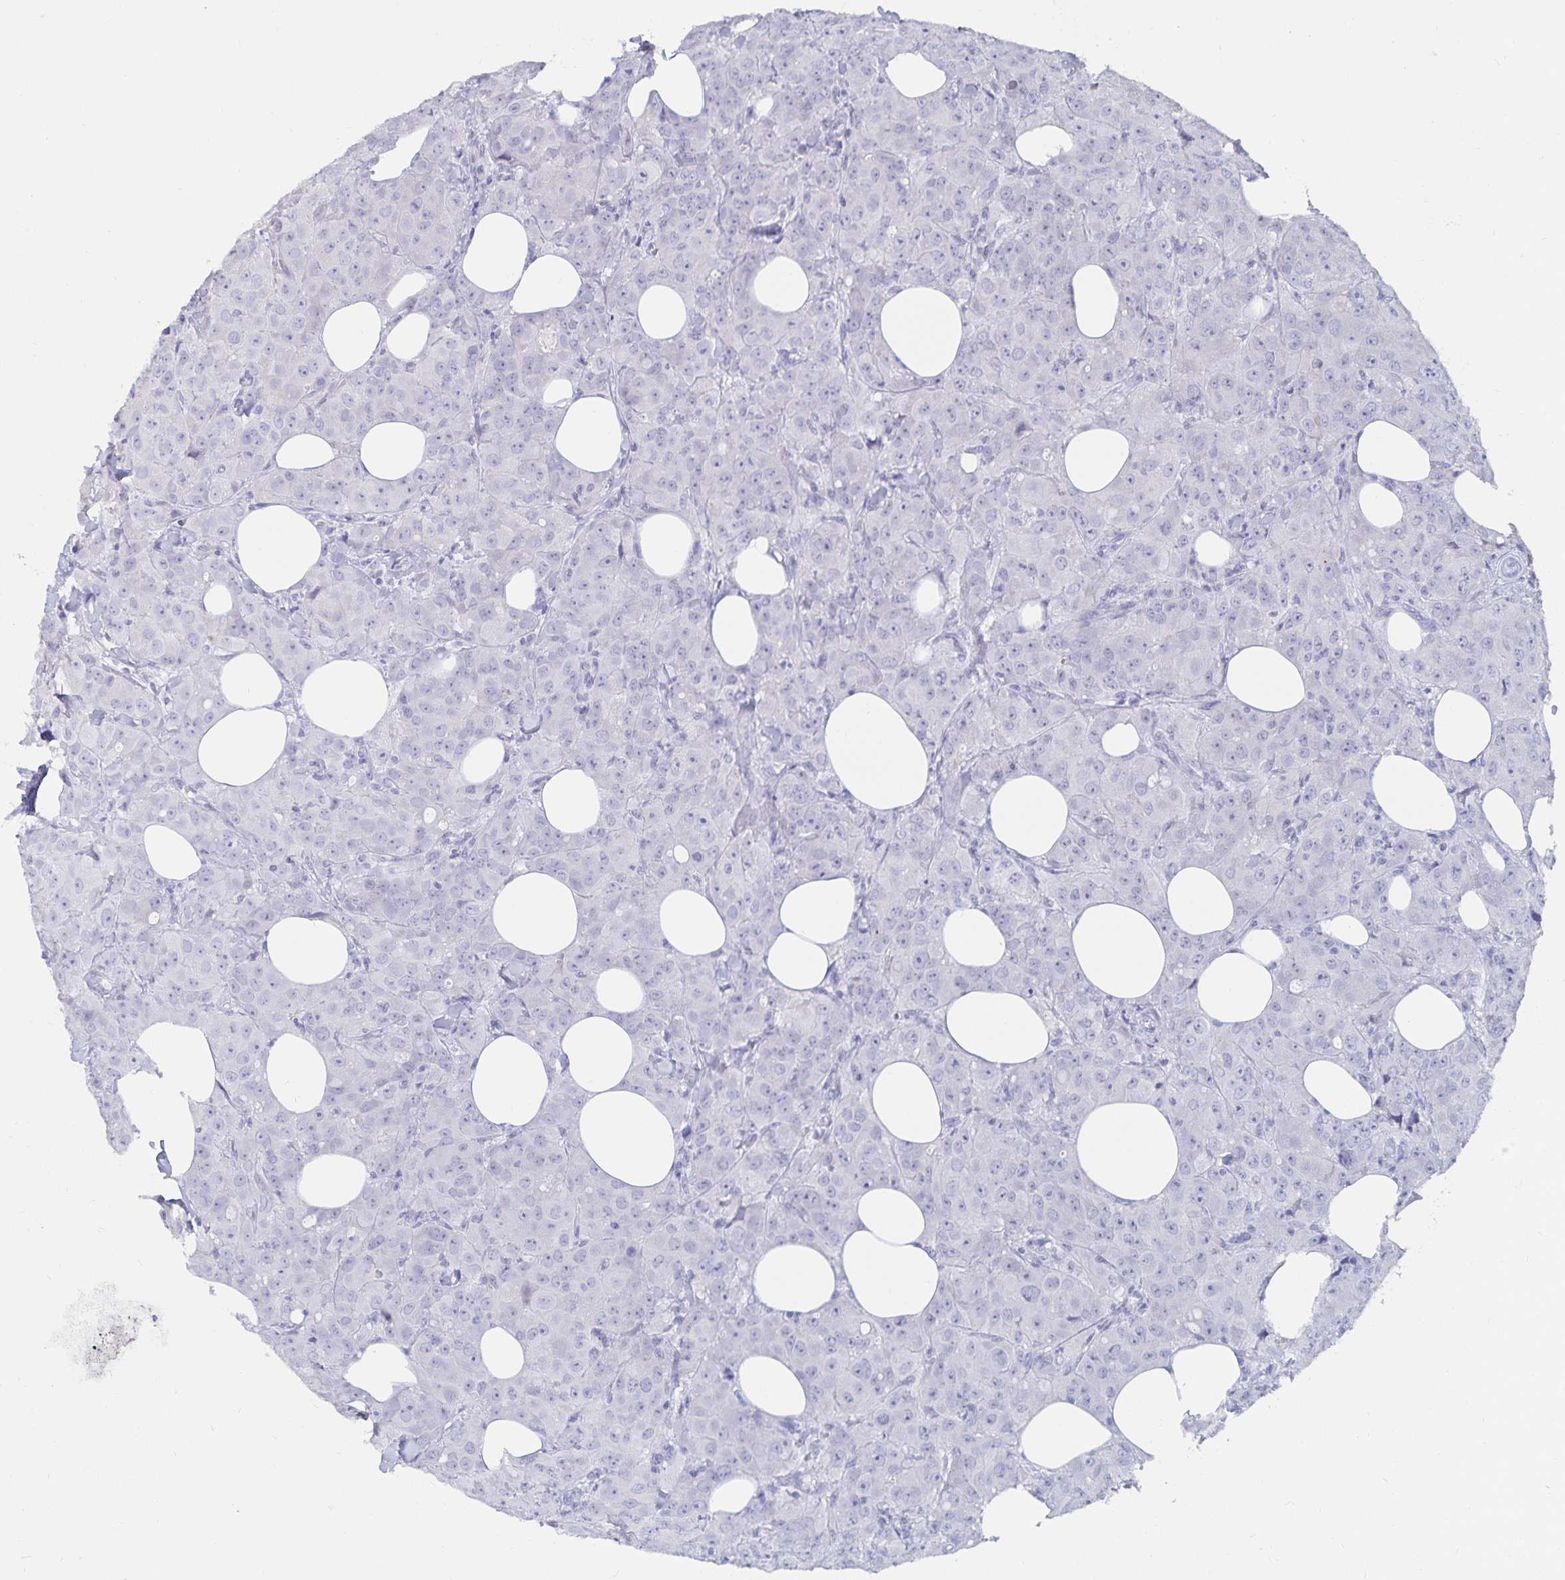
{"staining": {"intensity": "negative", "quantity": "none", "location": "none"}, "tissue": "breast cancer", "cell_type": "Tumor cells", "image_type": "cancer", "snomed": [{"axis": "morphology", "description": "Normal tissue, NOS"}, {"axis": "morphology", "description": "Duct carcinoma"}, {"axis": "topography", "description": "Breast"}], "caption": "IHC micrograph of neoplastic tissue: human infiltrating ductal carcinoma (breast) stained with DAB exhibits no significant protein staining in tumor cells.", "gene": "CFAP69", "patient": {"sex": "female", "age": 43}}